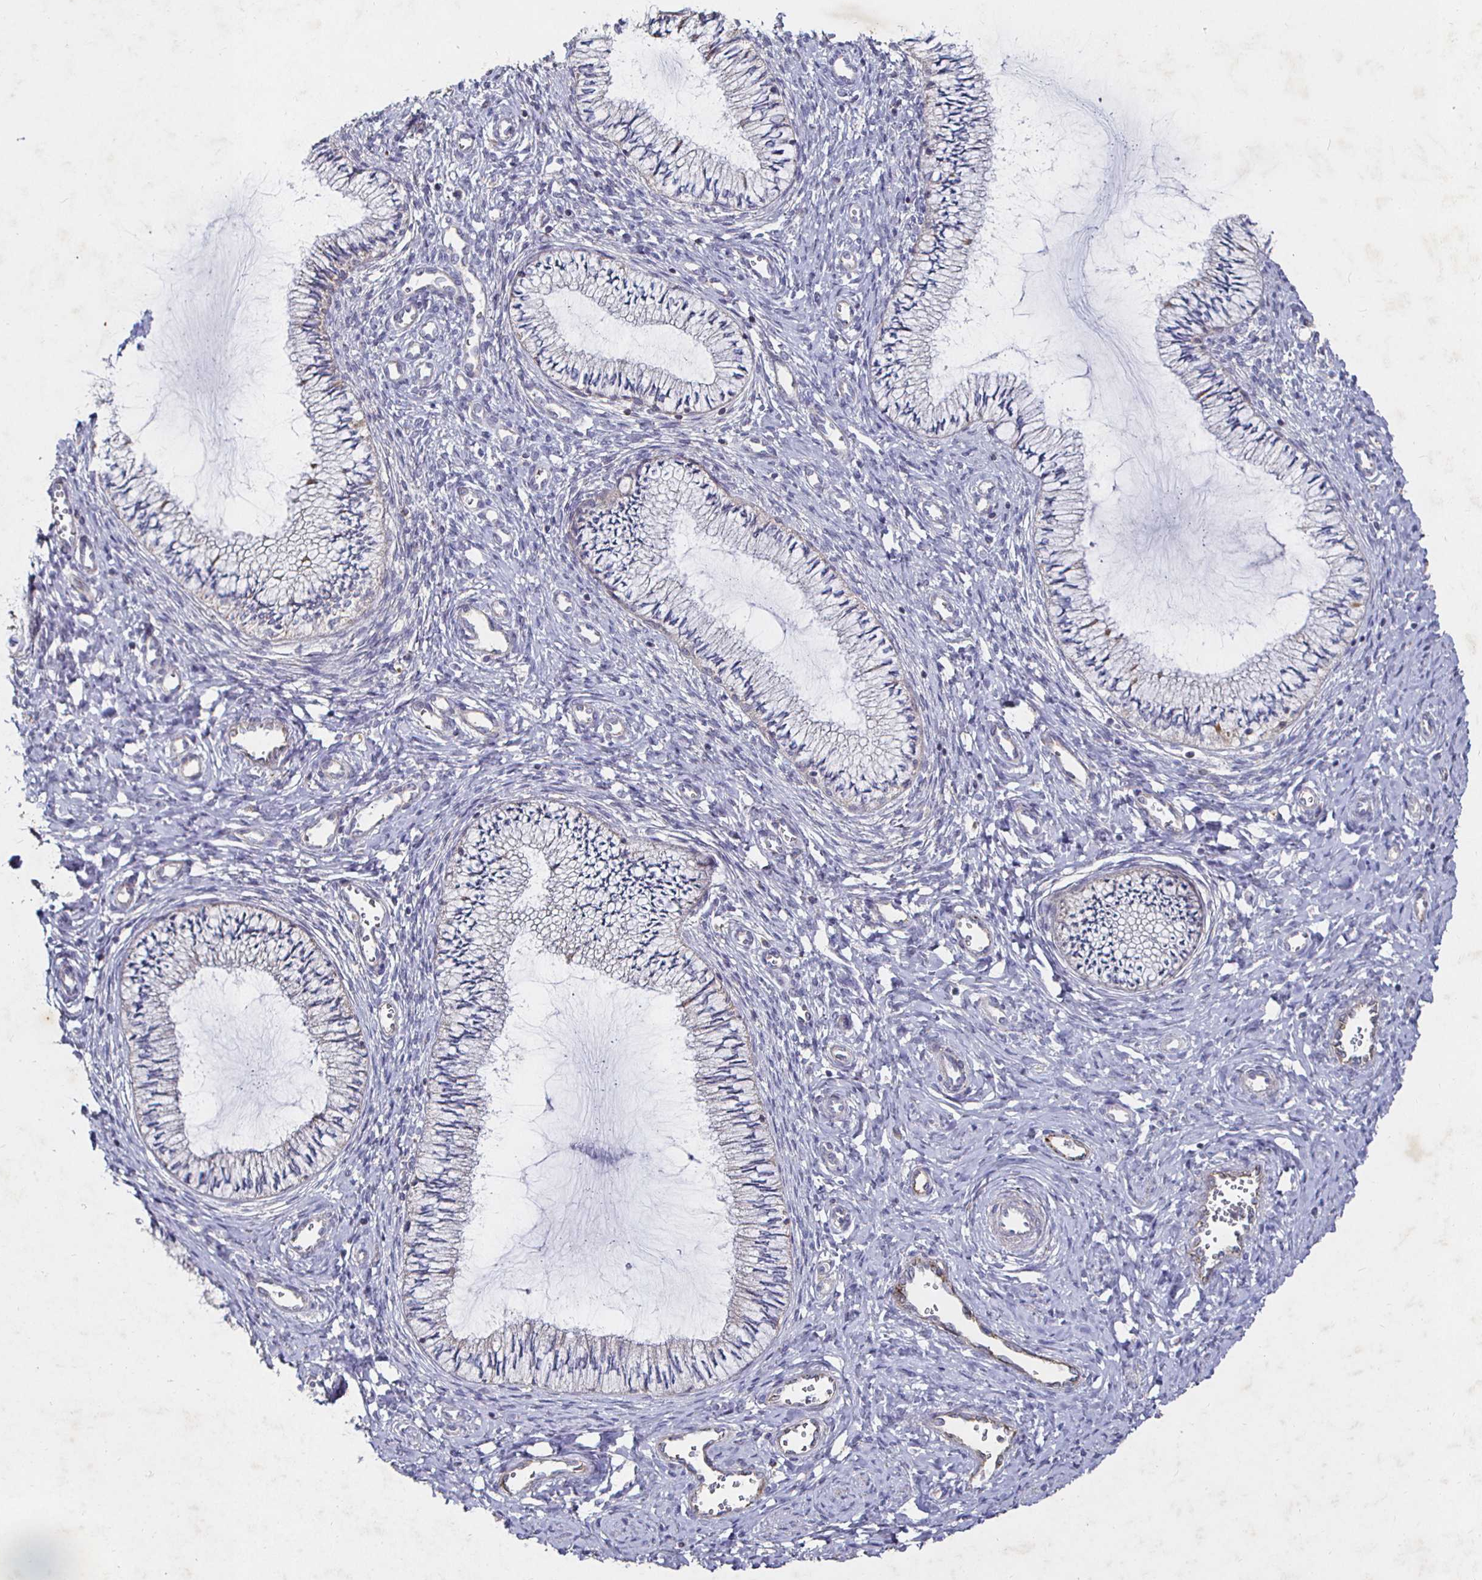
{"staining": {"intensity": "negative", "quantity": "none", "location": "none"}, "tissue": "cervix", "cell_type": "Glandular cells", "image_type": "normal", "snomed": [{"axis": "morphology", "description": "Normal tissue, NOS"}, {"axis": "topography", "description": "Cervix"}], "caption": "Immunohistochemistry histopathology image of normal human cervix stained for a protein (brown), which exhibits no expression in glandular cells. The staining was performed using DAB (3,3'-diaminobenzidine) to visualize the protein expression in brown, while the nuclei were stained in blue with hematoxylin (Magnification: 20x).", "gene": "NRSN1", "patient": {"sex": "female", "age": 24}}